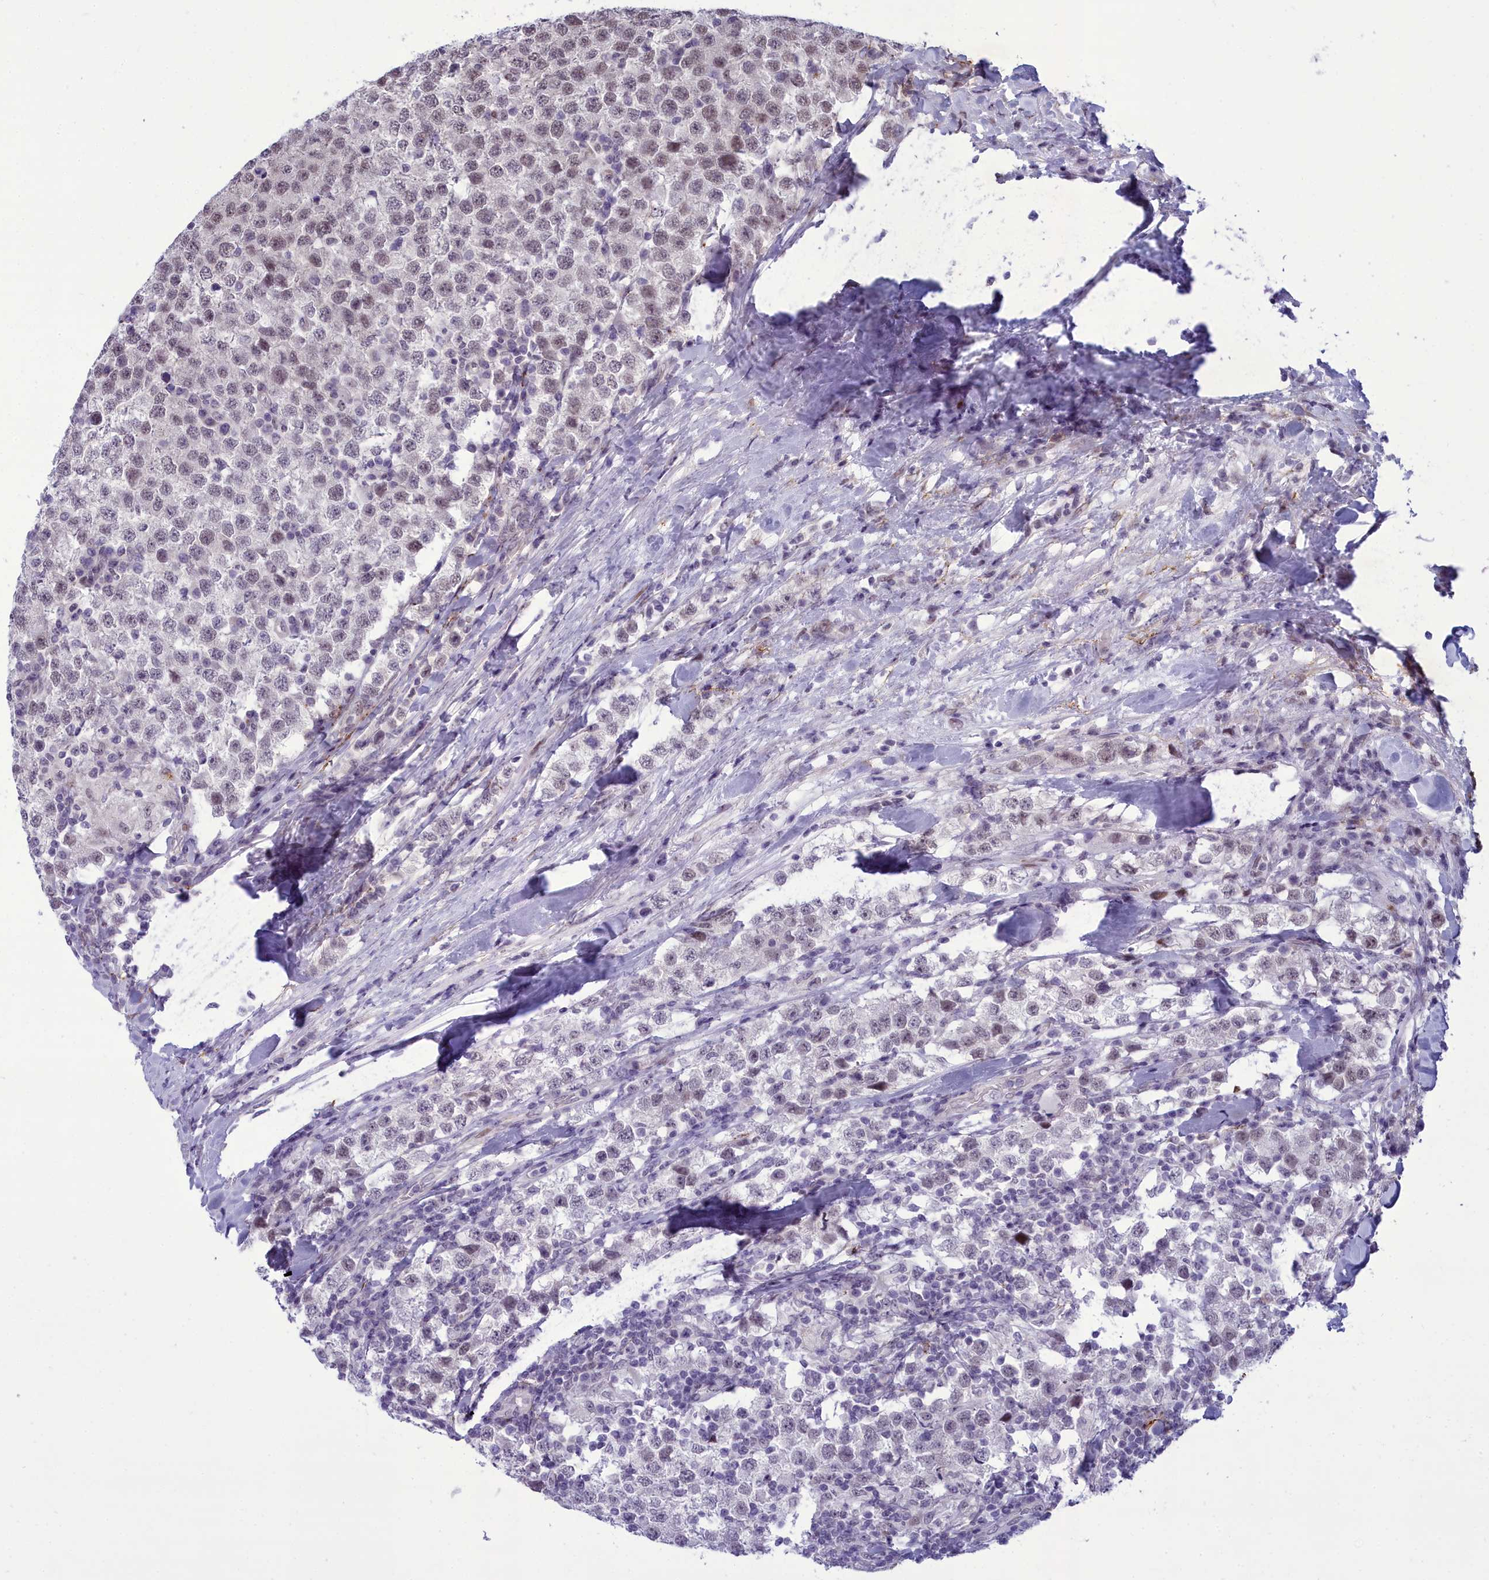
{"staining": {"intensity": "weak", "quantity": "25%-75%", "location": "nuclear"}, "tissue": "testis cancer", "cell_type": "Tumor cells", "image_type": "cancer", "snomed": [{"axis": "morphology", "description": "Seminoma, NOS"}, {"axis": "topography", "description": "Testis"}], "caption": "Immunohistochemistry (DAB) staining of human testis seminoma exhibits weak nuclear protein positivity in approximately 25%-75% of tumor cells.", "gene": "CEACAM19", "patient": {"sex": "male", "age": 34}}